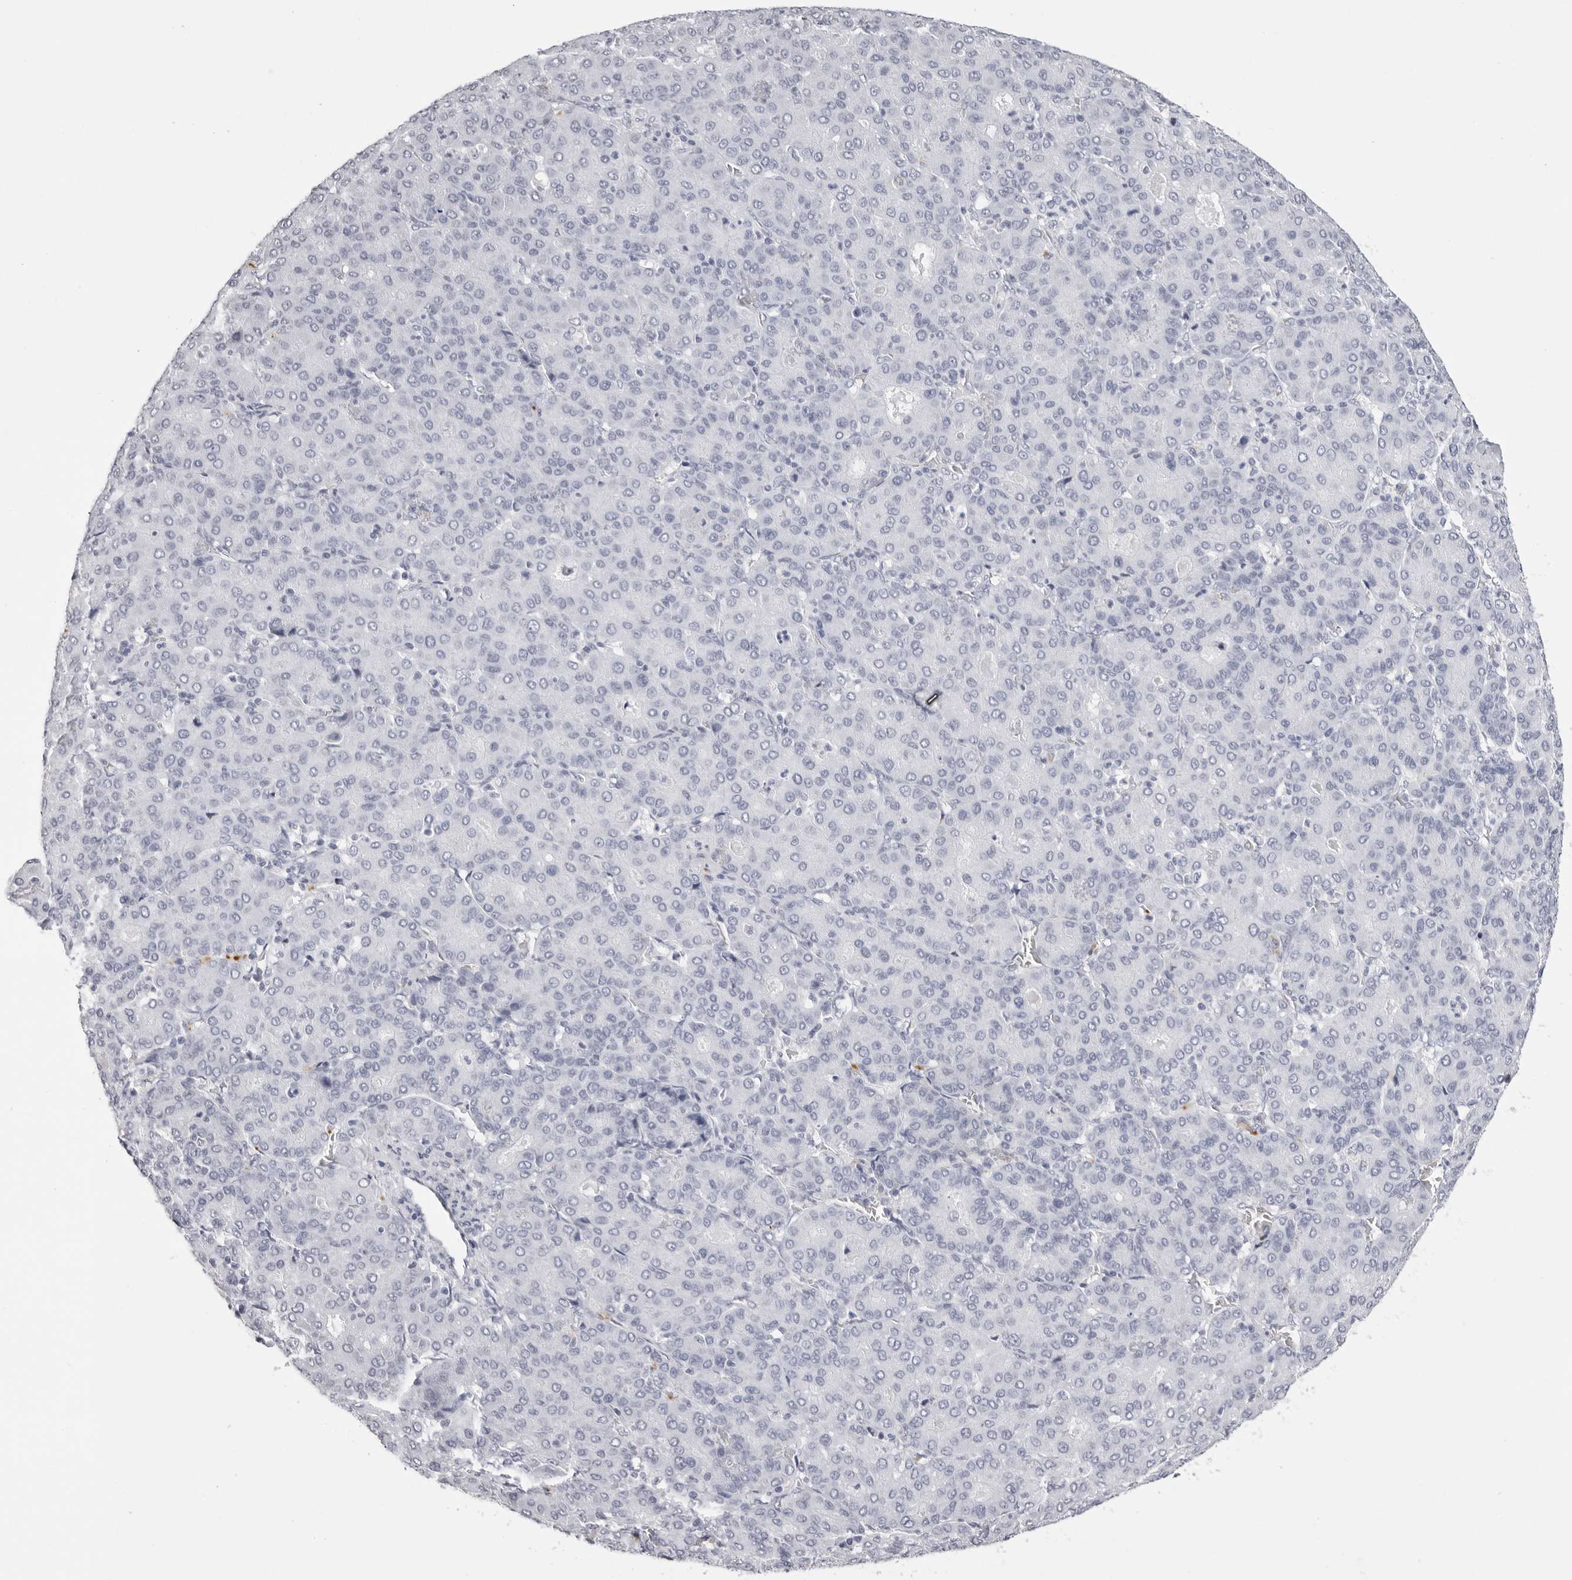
{"staining": {"intensity": "negative", "quantity": "none", "location": "none"}, "tissue": "liver cancer", "cell_type": "Tumor cells", "image_type": "cancer", "snomed": [{"axis": "morphology", "description": "Carcinoma, Hepatocellular, NOS"}, {"axis": "topography", "description": "Liver"}], "caption": "Tumor cells are negative for brown protein staining in liver cancer.", "gene": "RHO", "patient": {"sex": "male", "age": 65}}